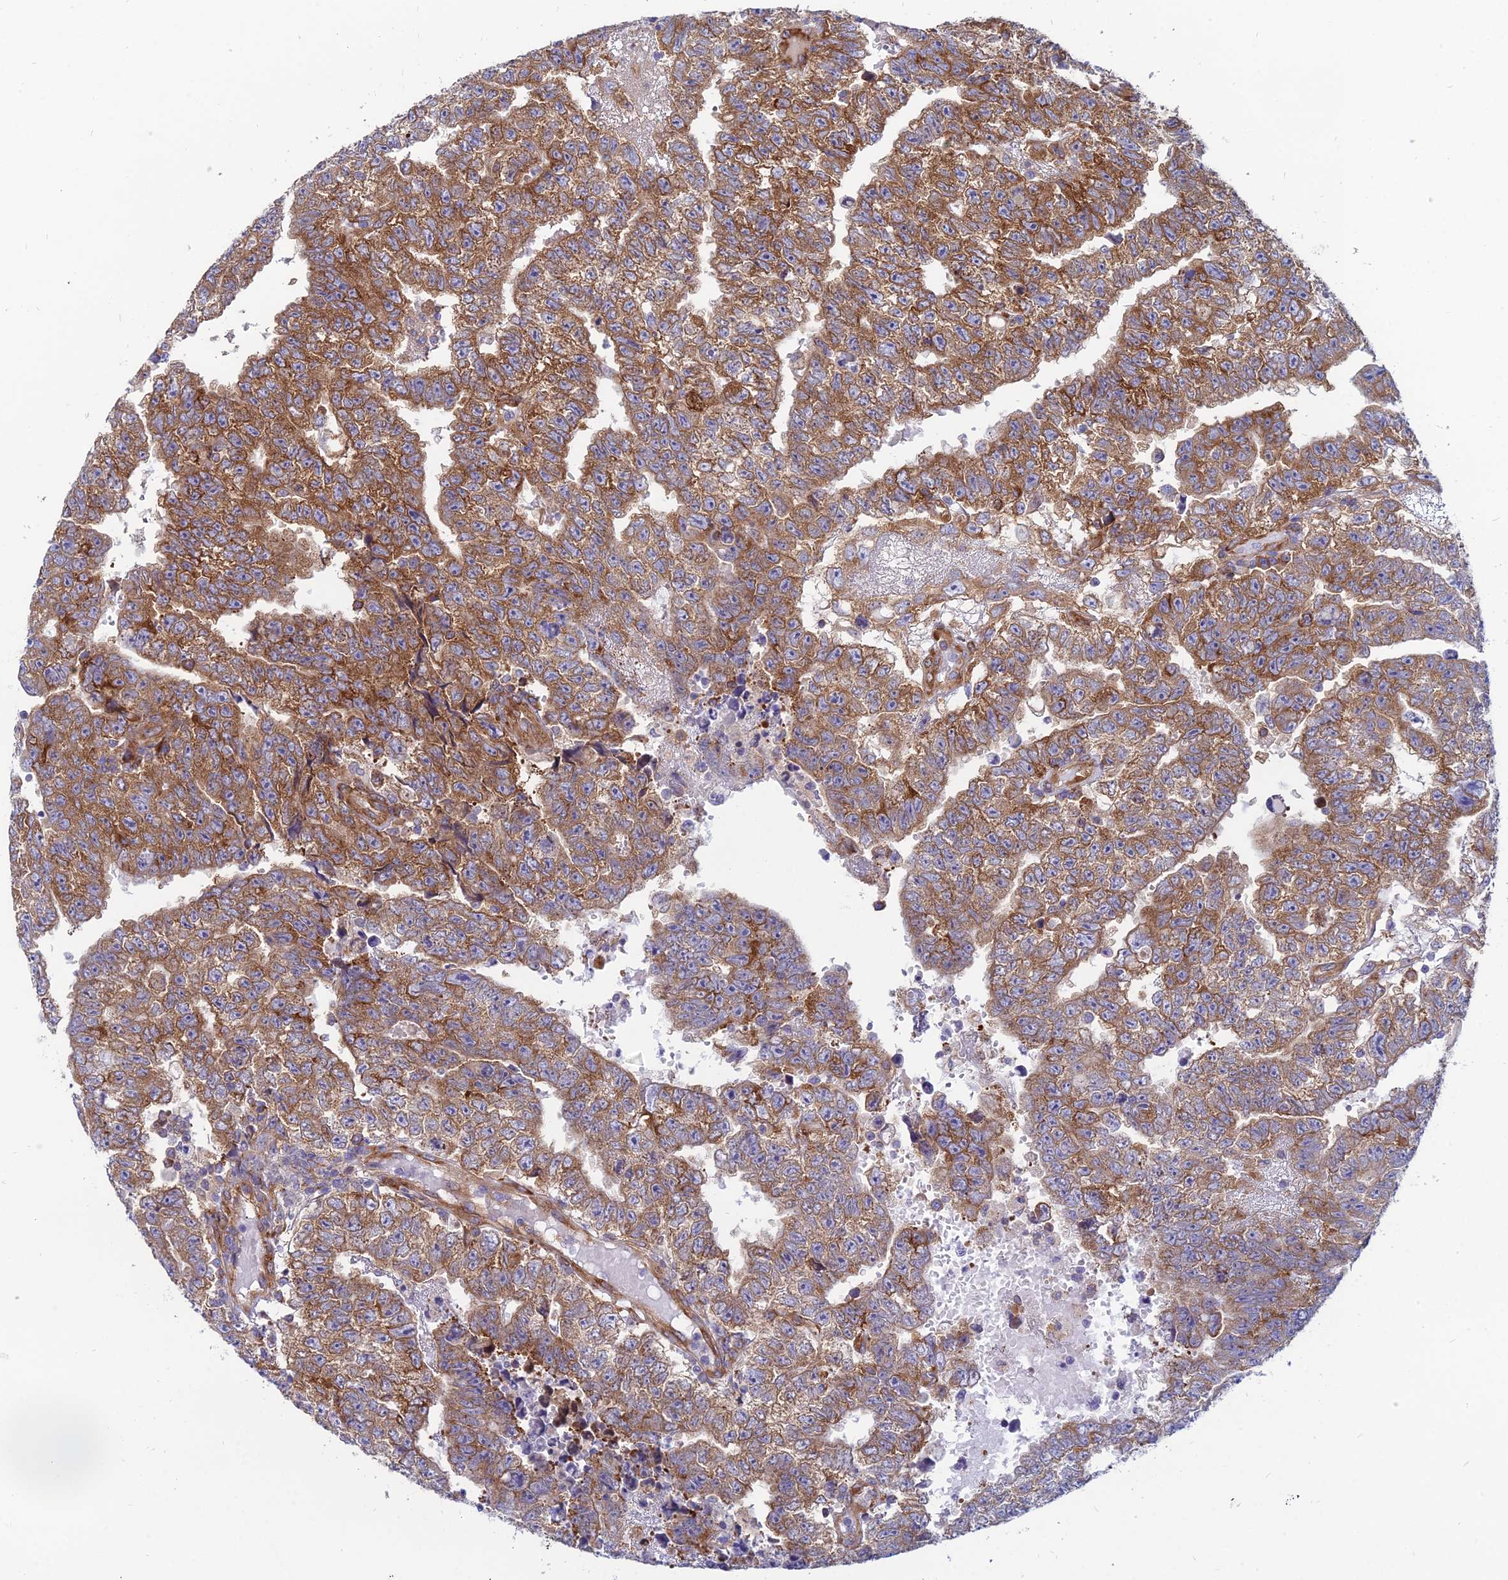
{"staining": {"intensity": "strong", "quantity": ">75%", "location": "cytoplasmic/membranous"}, "tissue": "testis cancer", "cell_type": "Tumor cells", "image_type": "cancer", "snomed": [{"axis": "morphology", "description": "Carcinoma, Embryonal, NOS"}, {"axis": "topography", "description": "Testis"}], "caption": "This photomicrograph reveals immunohistochemistry staining of testis embryonal carcinoma, with high strong cytoplasmic/membranous staining in approximately >75% of tumor cells.", "gene": "TXLNA", "patient": {"sex": "male", "age": 25}}